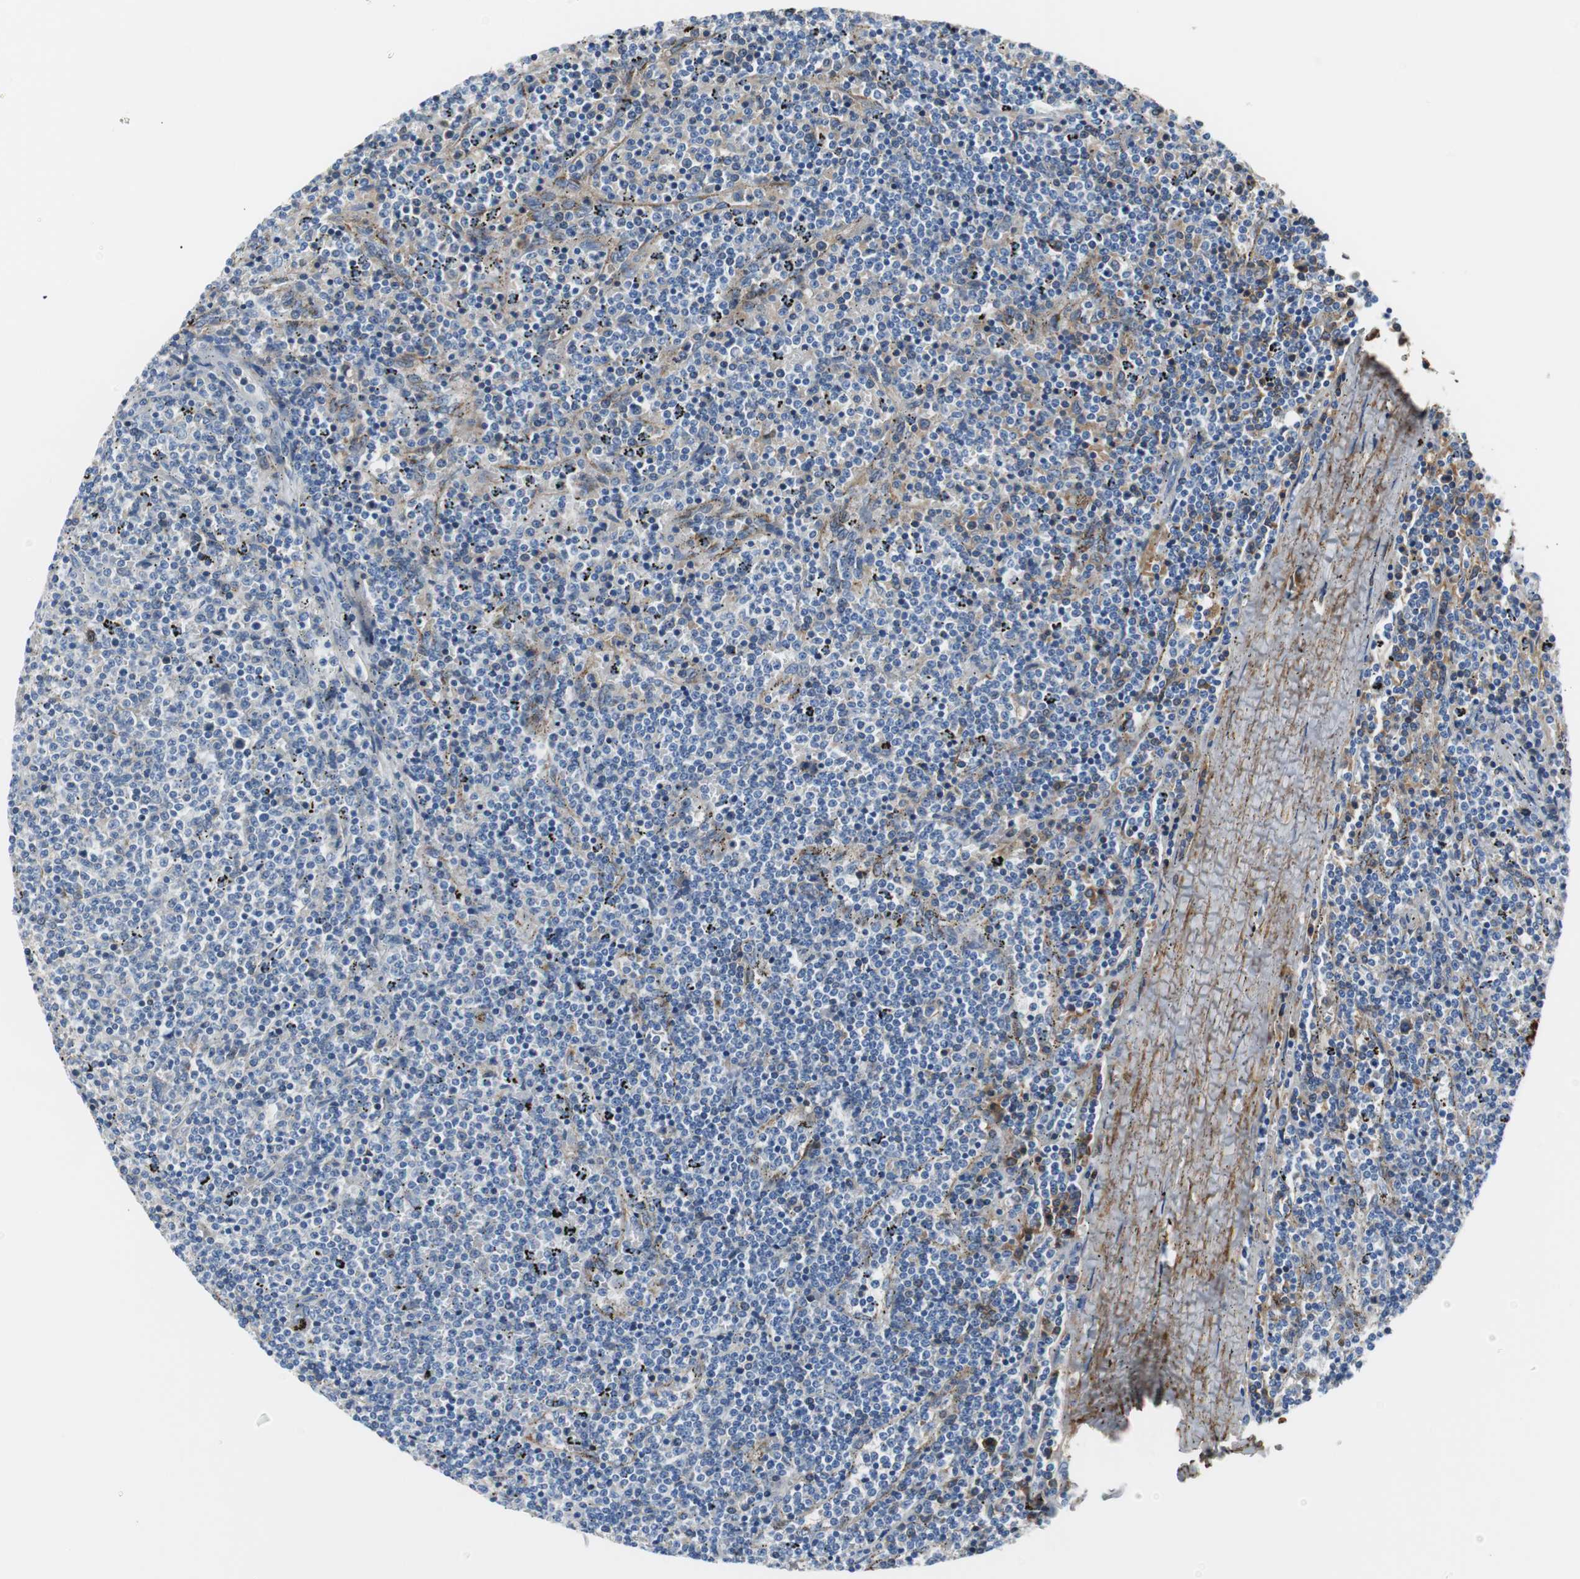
{"staining": {"intensity": "weak", "quantity": "<25%", "location": "cytoplasmic/membranous"}, "tissue": "lymphoma", "cell_type": "Tumor cells", "image_type": "cancer", "snomed": [{"axis": "morphology", "description": "Malignant lymphoma, non-Hodgkin's type, Low grade"}, {"axis": "topography", "description": "Spleen"}], "caption": "High magnification brightfield microscopy of low-grade malignant lymphoma, non-Hodgkin's type stained with DAB (3,3'-diaminobenzidine) (brown) and counterstained with hematoxylin (blue): tumor cells show no significant expression.", "gene": "APCS", "patient": {"sex": "female", "age": 50}}